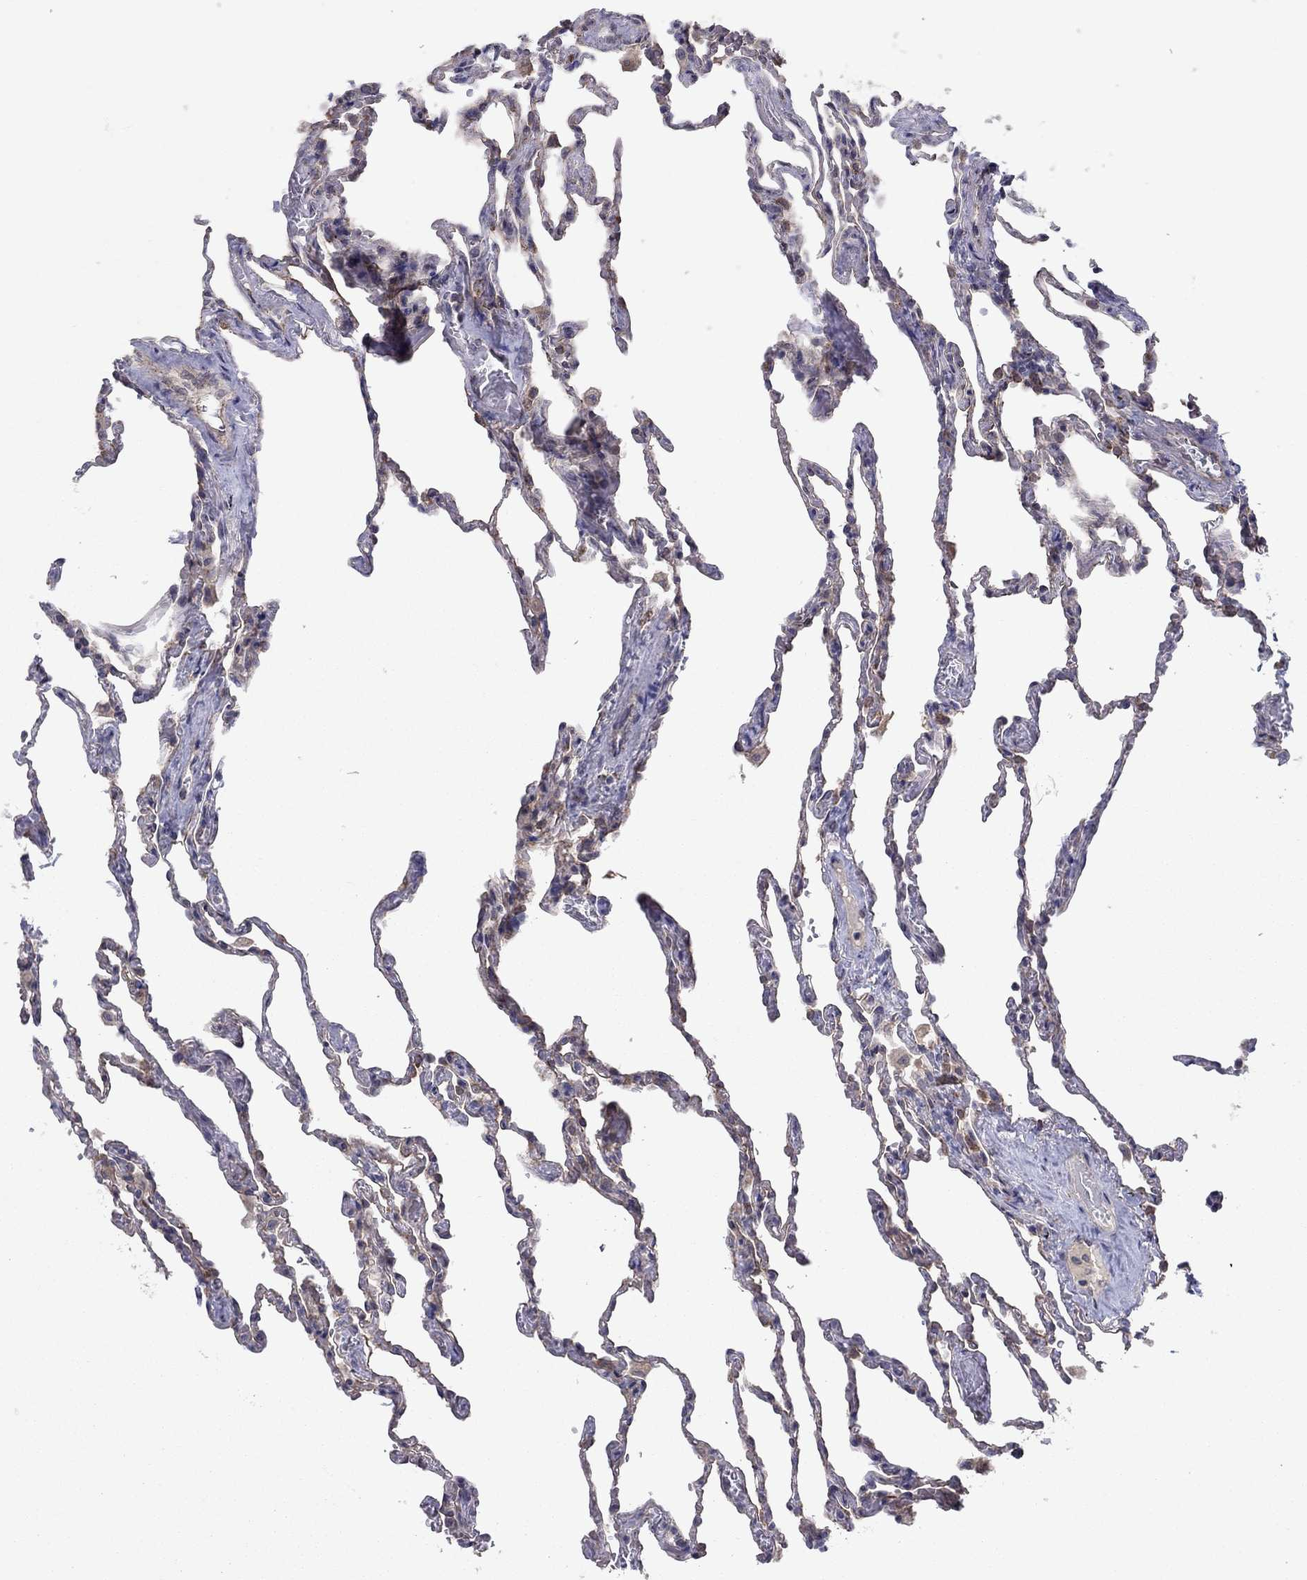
{"staining": {"intensity": "negative", "quantity": "none", "location": "none"}, "tissue": "lung", "cell_type": "Alveolar cells", "image_type": "normal", "snomed": [{"axis": "morphology", "description": "Normal tissue, NOS"}, {"axis": "topography", "description": "Lung"}], "caption": "IHC histopathology image of benign lung: lung stained with DAB (3,3'-diaminobenzidine) exhibits no significant protein staining in alveolar cells.", "gene": "CRACDL", "patient": {"sex": "female", "age": 43}}